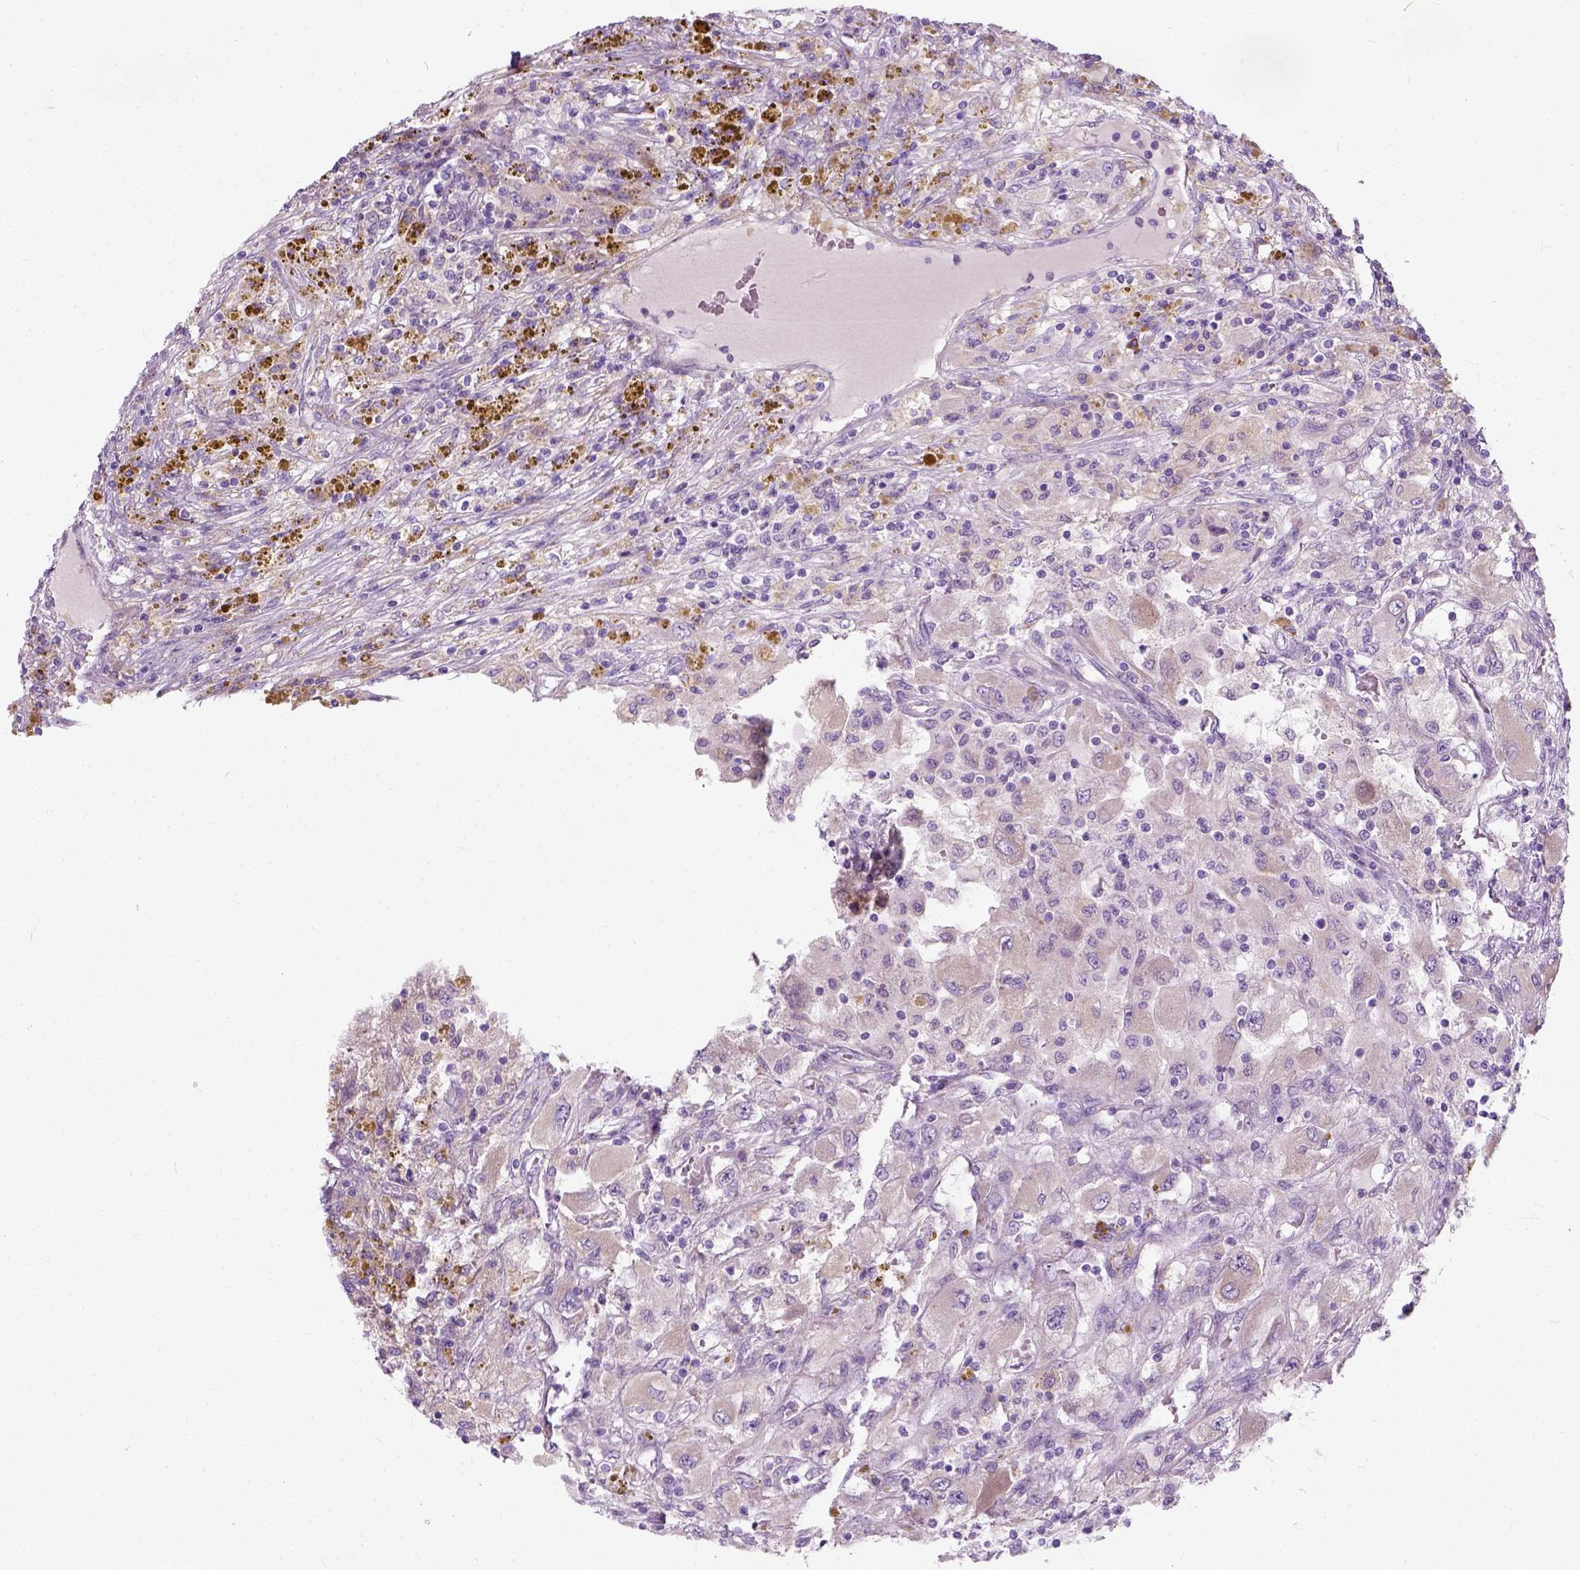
{"staining": {"intensity": "negative", "quantity": "none", "location": "none"}, "tissue": "renal cancer", "cell_type": "Tumor cells", "image_type": "cancer", "snomed": [{"axis": "morphology", "description": "Adenocarcinoma, NOS"}, {"axis": "topography", "description": "Kidney"}], "caption": "Micrograph shows no protein positivity in tumor cells of renal adenocarcinoma tissue.", "gene": "TRIM72", "patient": {"sex": "female", "age": 67}}